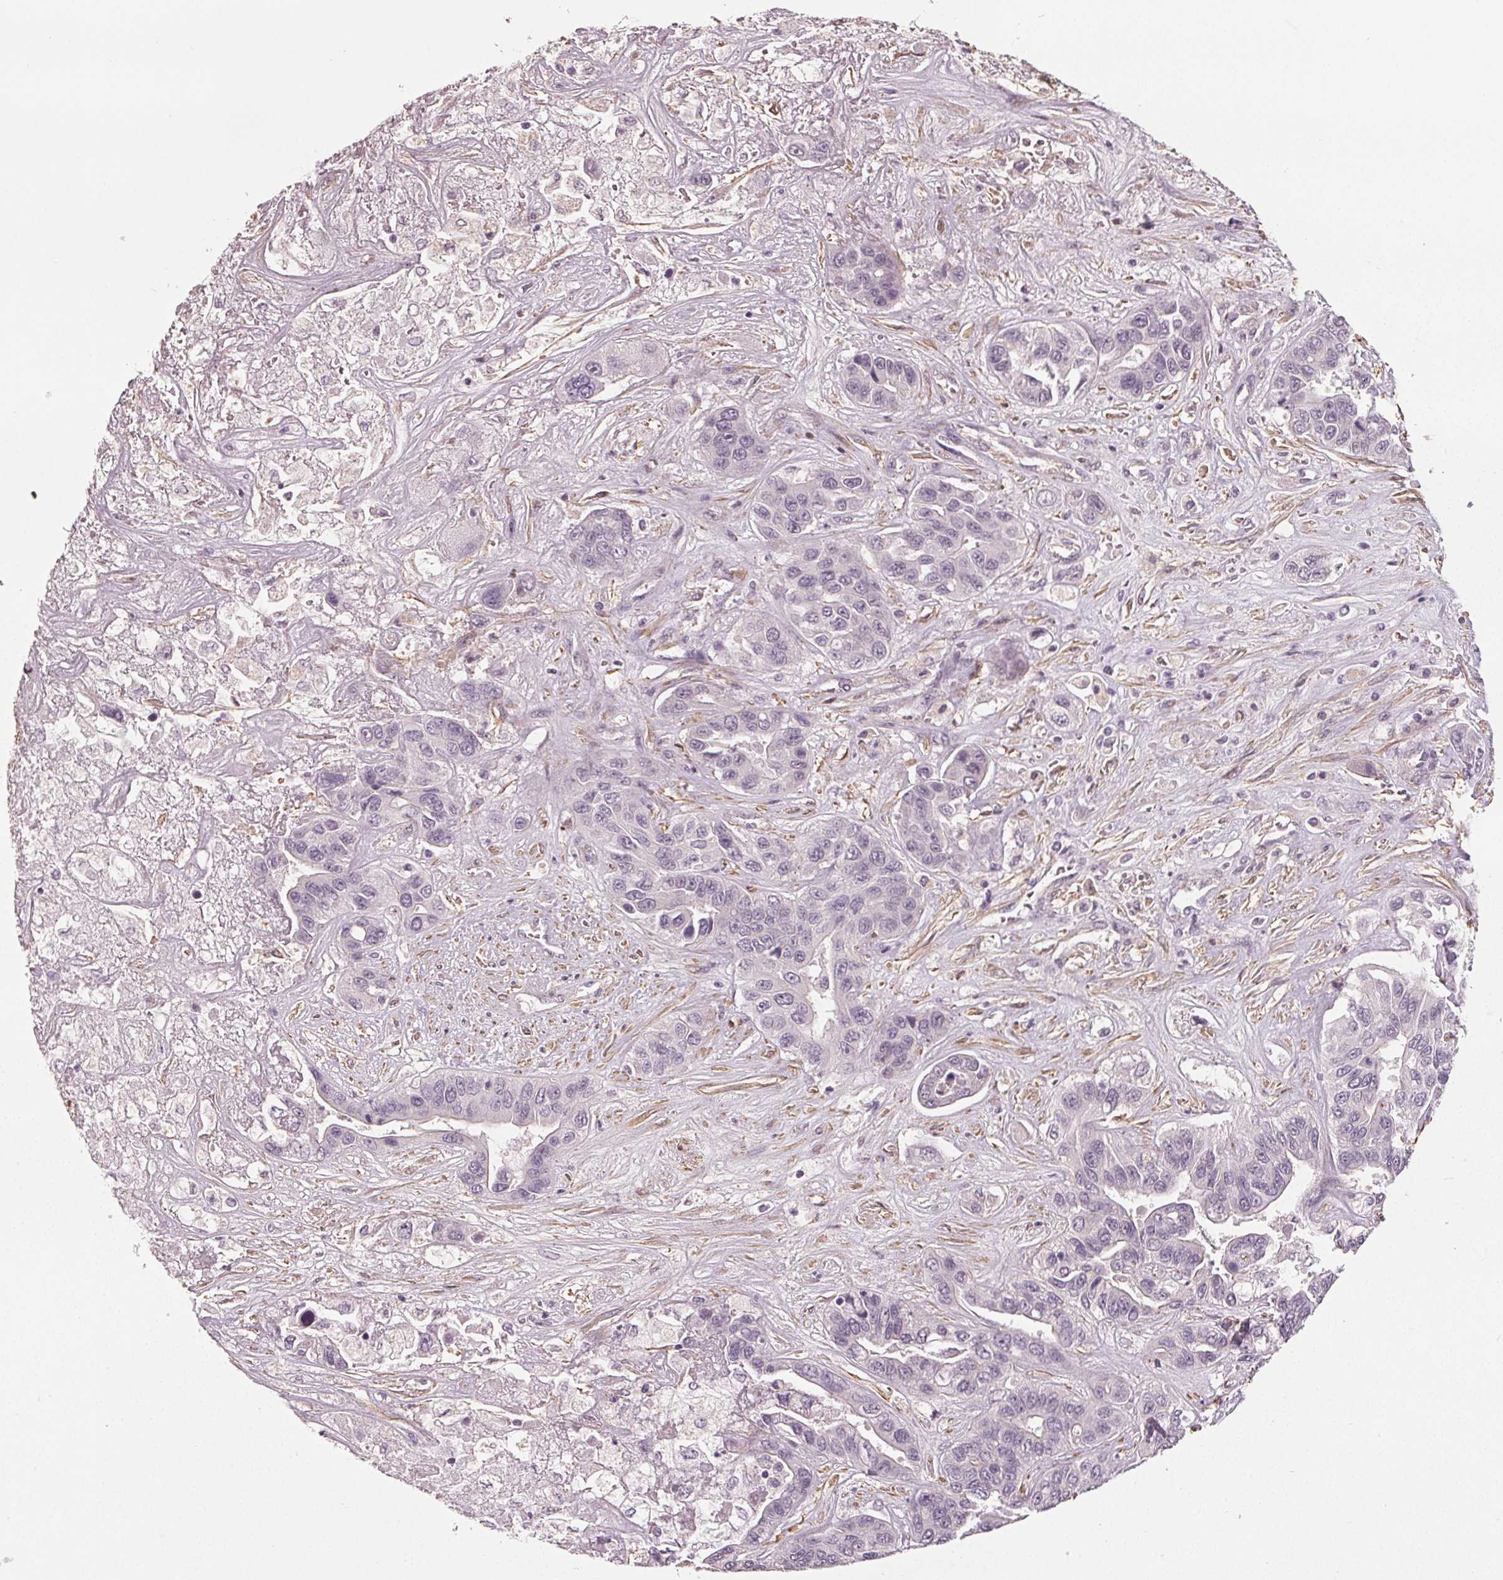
{"staining": {"intensity": "negative", "quantity": "none", "location": "none"}, "tissue": "liver cancer", "cell_type": "Tumor cells", "image_type": "cancer", "snomed": [{"axis": "morphology", "description": "Cholangiocarcinoma"}, {"axis": "topography", "description": "Liver"}], "caption": "Immunohistochemistry image of neoplastic tissue: human liver cholangiocarcinoma stained with DAB reveals no significant protein staining in tumor cells.", "gene": "PKP1", "patient": {"sex": "female", "age": 52}}